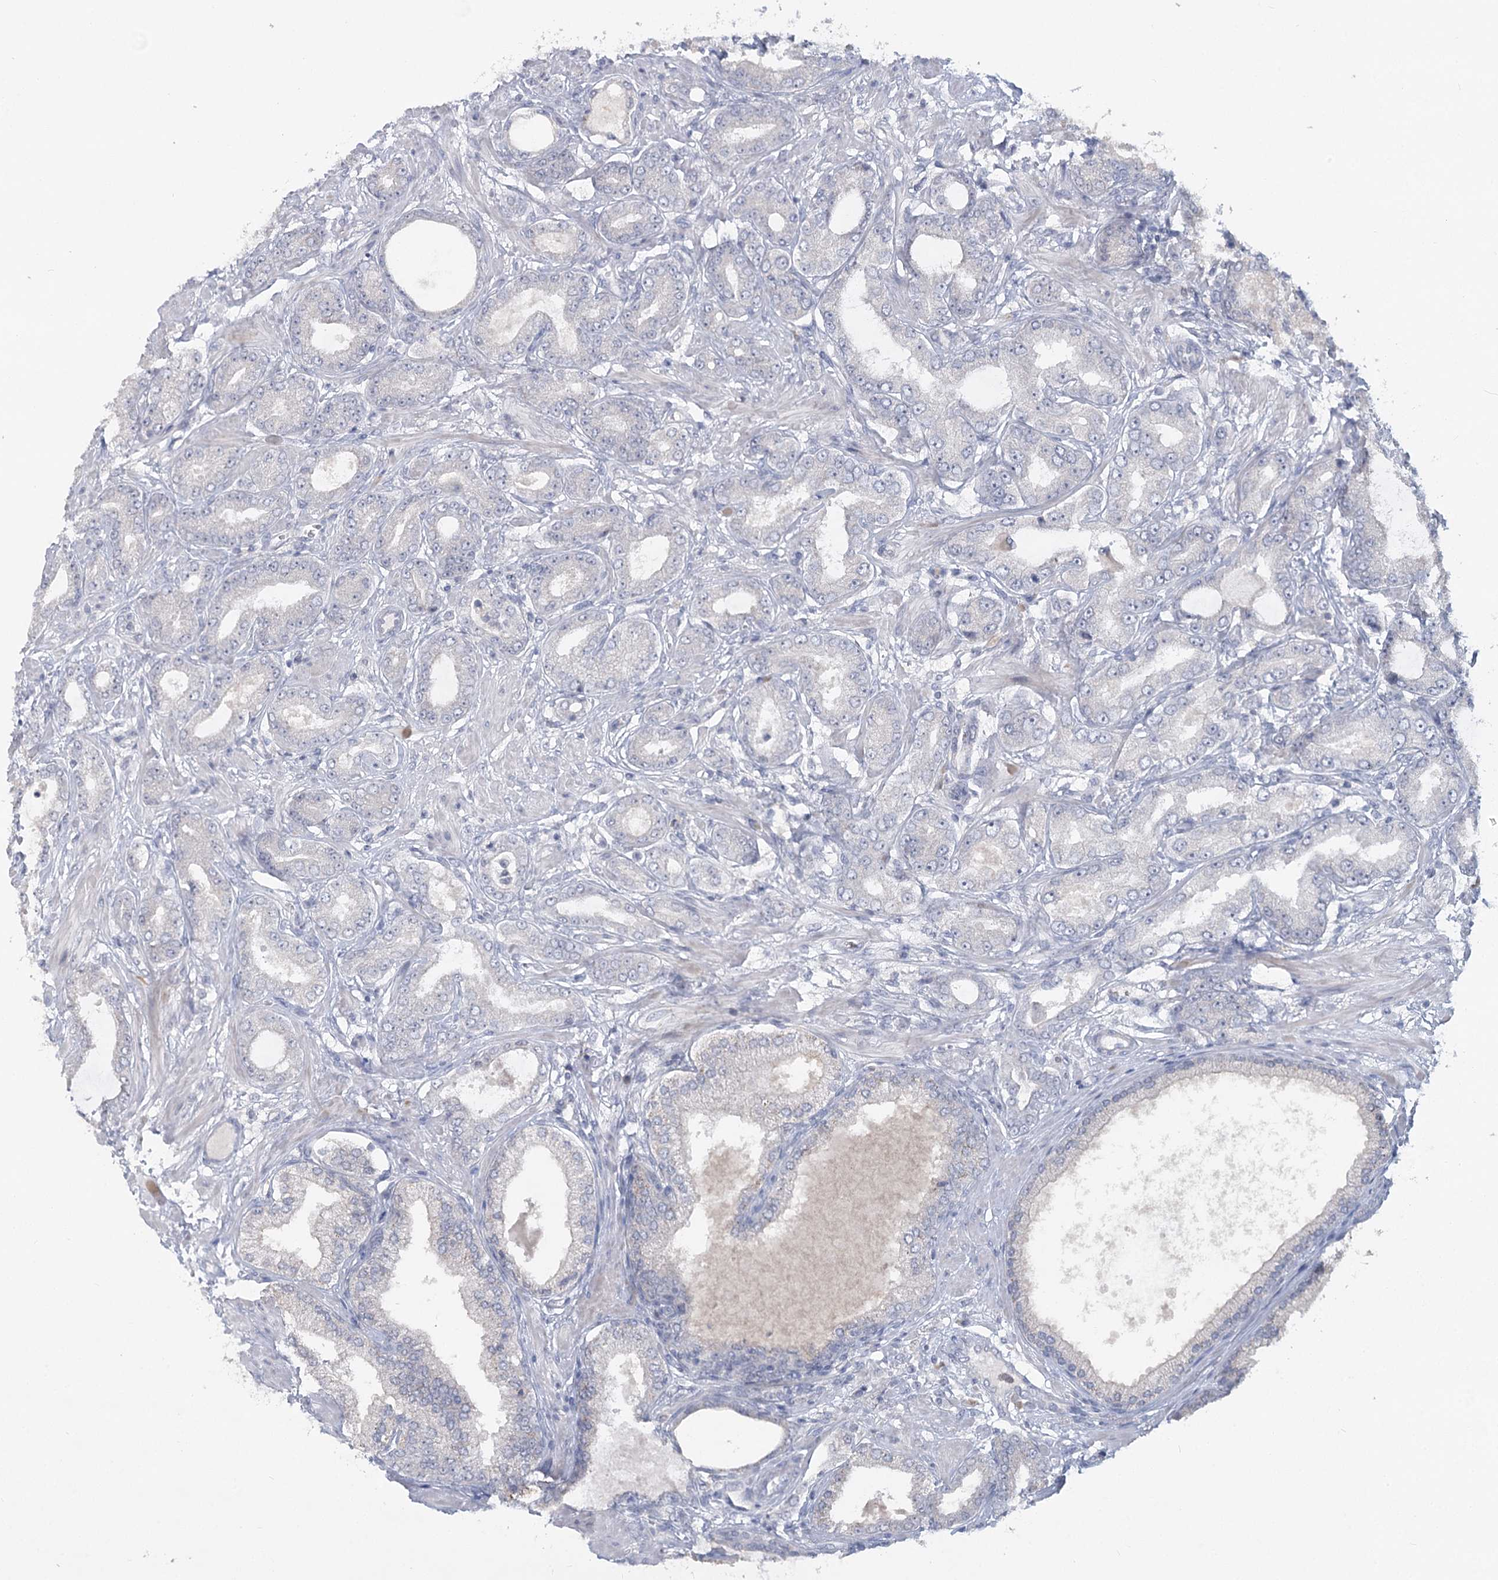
{"staining": {"intensity": "negative", "quantity": "none", "location": "none"}, "tissue": "prostate cancer", "cell_type": "Tumor cells", "image_type": "cancer", "snomed": [{"axis": "morphology", "description": "Adenocarcinoma, Low grade"}, {"axis": "topography", "description": "Prostate"}], "caption": "A high-resolution photomicrograph shows IHC staining of prostate adenocarcinoma (low-grade), which shows no significant staining in tumor cells.", "gene": "SLC9A3", "patient": {"sex": "male", "age": 63}}